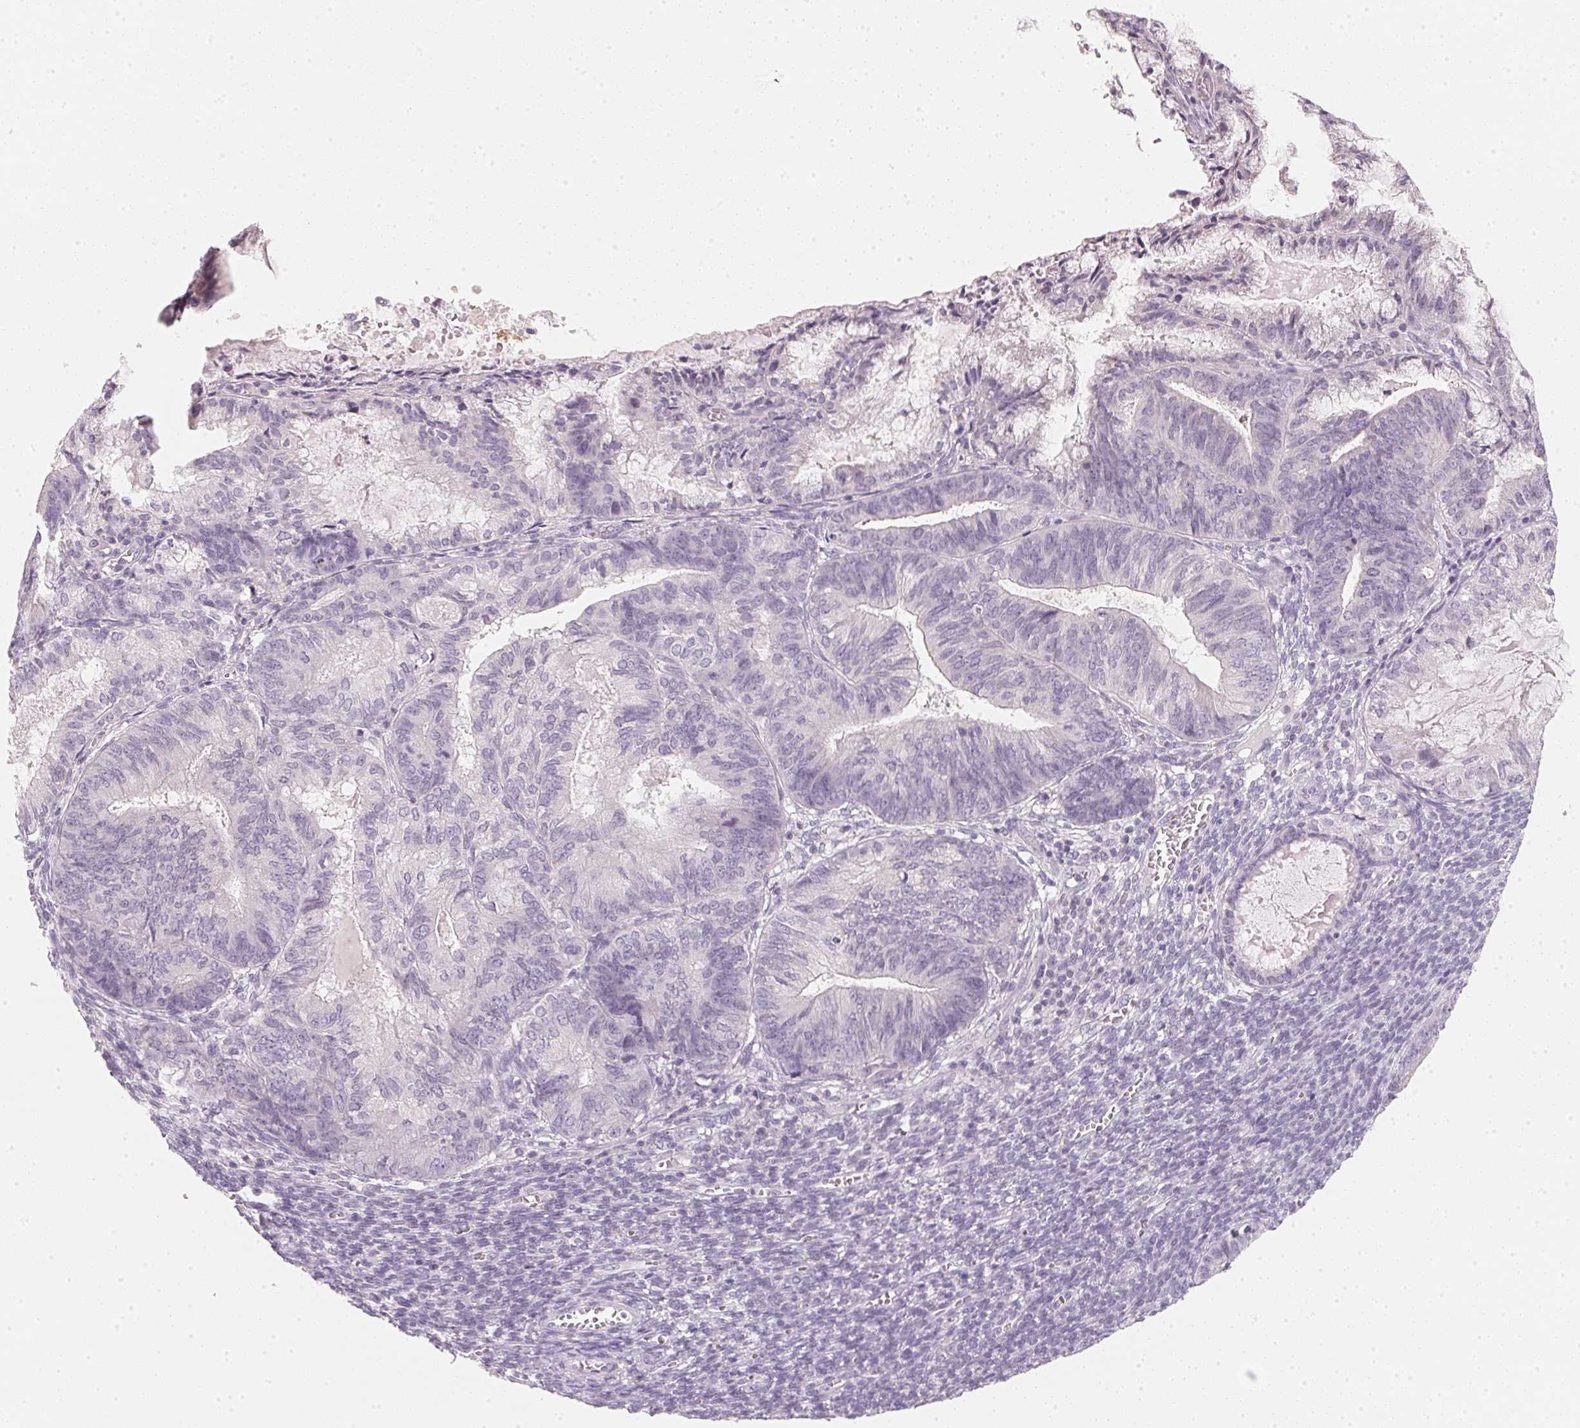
{"staining": {"intensity": "negative", "quantity": "none", "location": "none"}, "tissue": "endometrial cancer", "cell_type": "Tumor cells", "image_type": "cancer", "snomed": [{"axis": "morphology", "description": "Adenocarcinoma, NOS"}, {"axis": "topography", "description": "Endometrium"}], "caption": "Endometrial adenocarcinoma was stained to show a protein in brown. There is no significant positivity in tumor cells. (DAB (3,3'-diaminobenzidine) immunohistochemistry (IHC) visualized using brightfield microscopy, high magnification).", "gene": "CFAP276", "patient": {"sex": "female", "age": 86}}